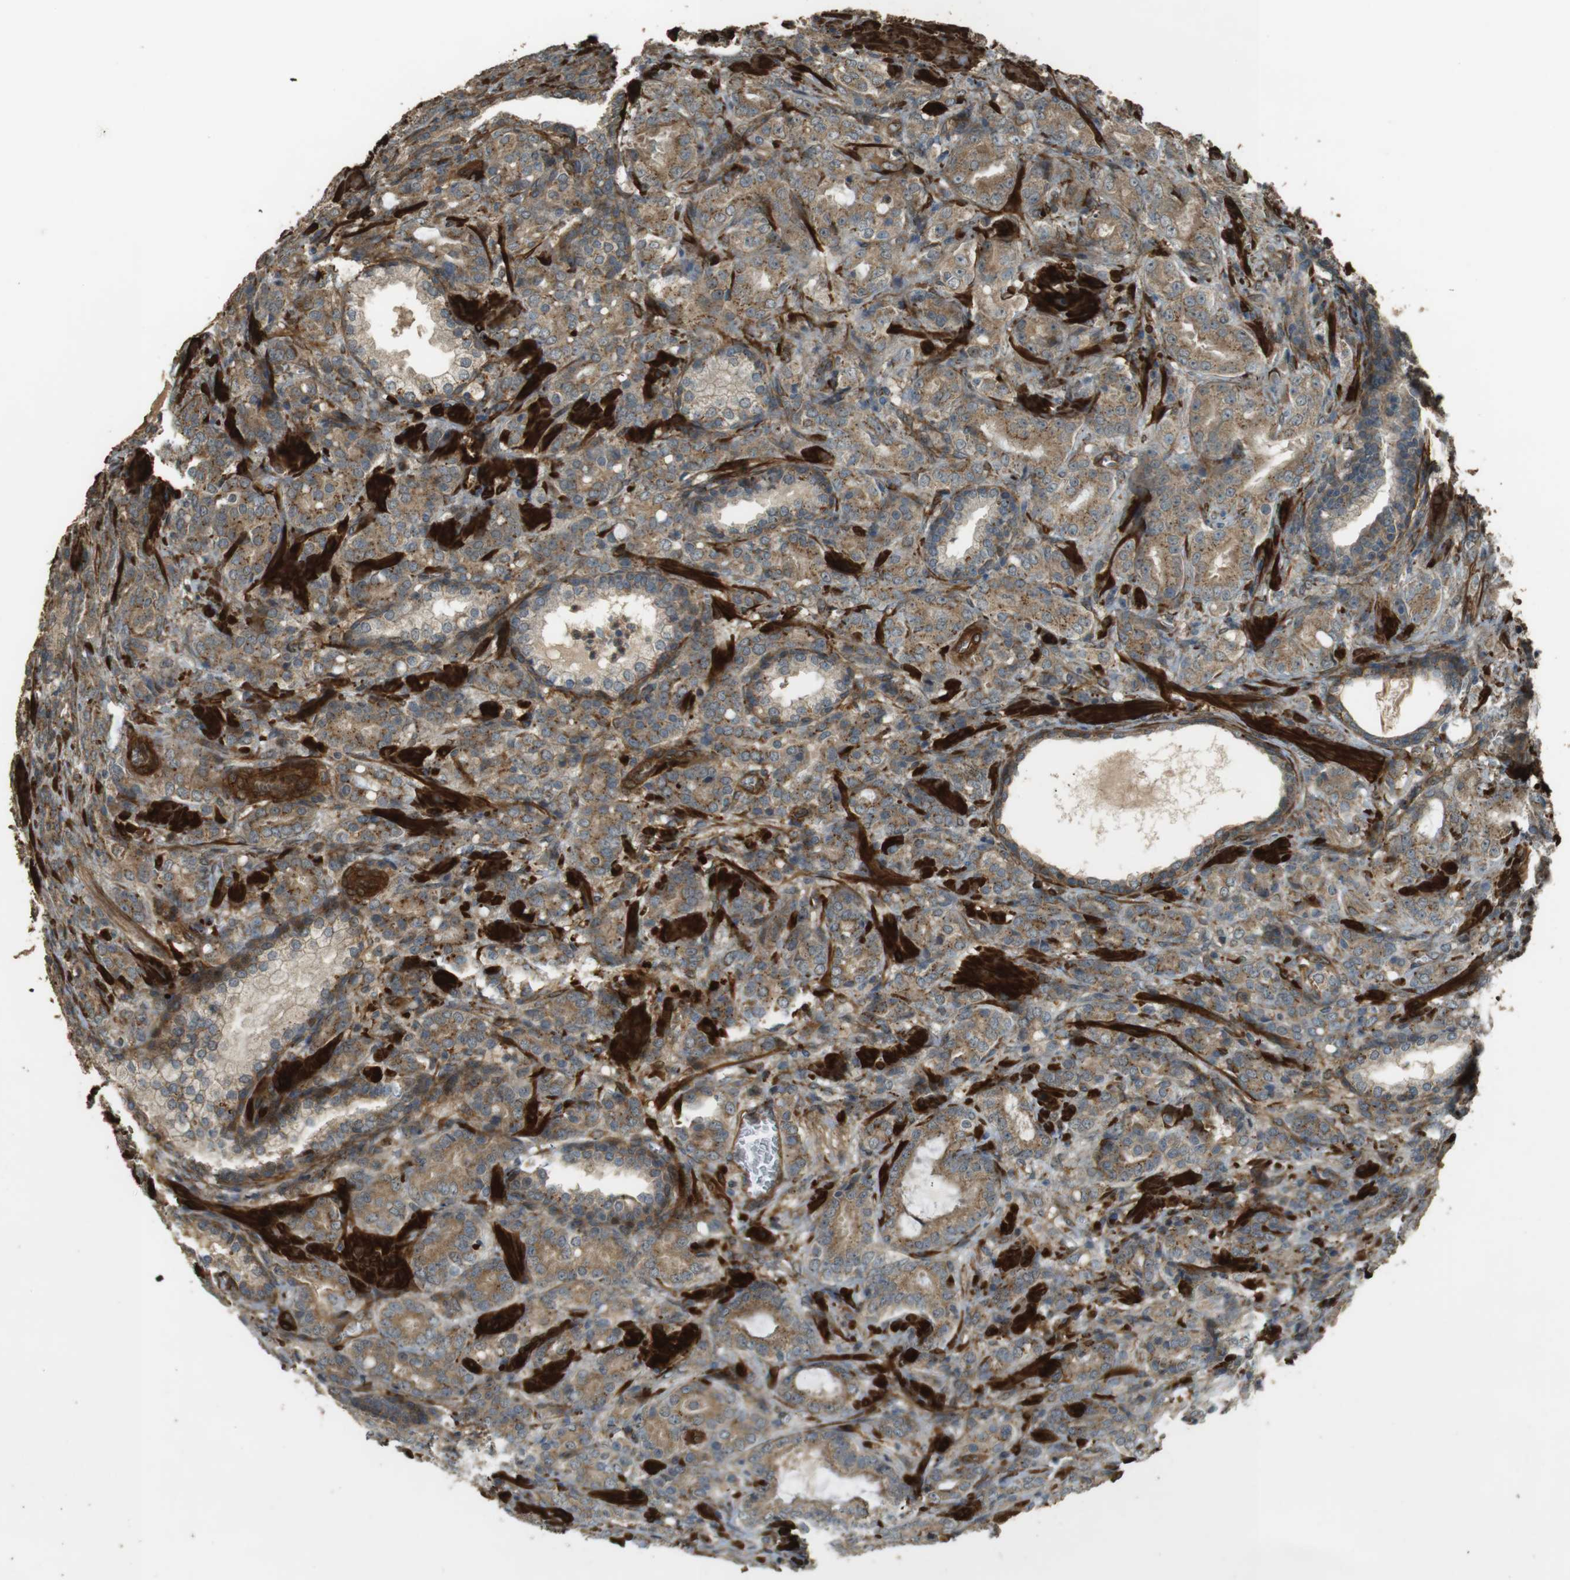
{"staining": {"intensity": "weak", "quantity": ">75%", "location": "cytoplasmic/membranous"}, "tissue": "prostate cancer", "cell_type": "Tumor cells", "image_type": "cancer", "snomed": [{"axis": "morphology", "description": "Adenocarcinoma, High grade"}, {"axis": "topography", "description": "Prostate"}], "caption": "Immunohistochemical staining of prostate high-grade adenocarcinoma displays weak cytoplasmic/membranous protein staining in about >75% of tumor cells.", "gene": "MSRB3", "patient": {"sex": "male", "age": 64}}